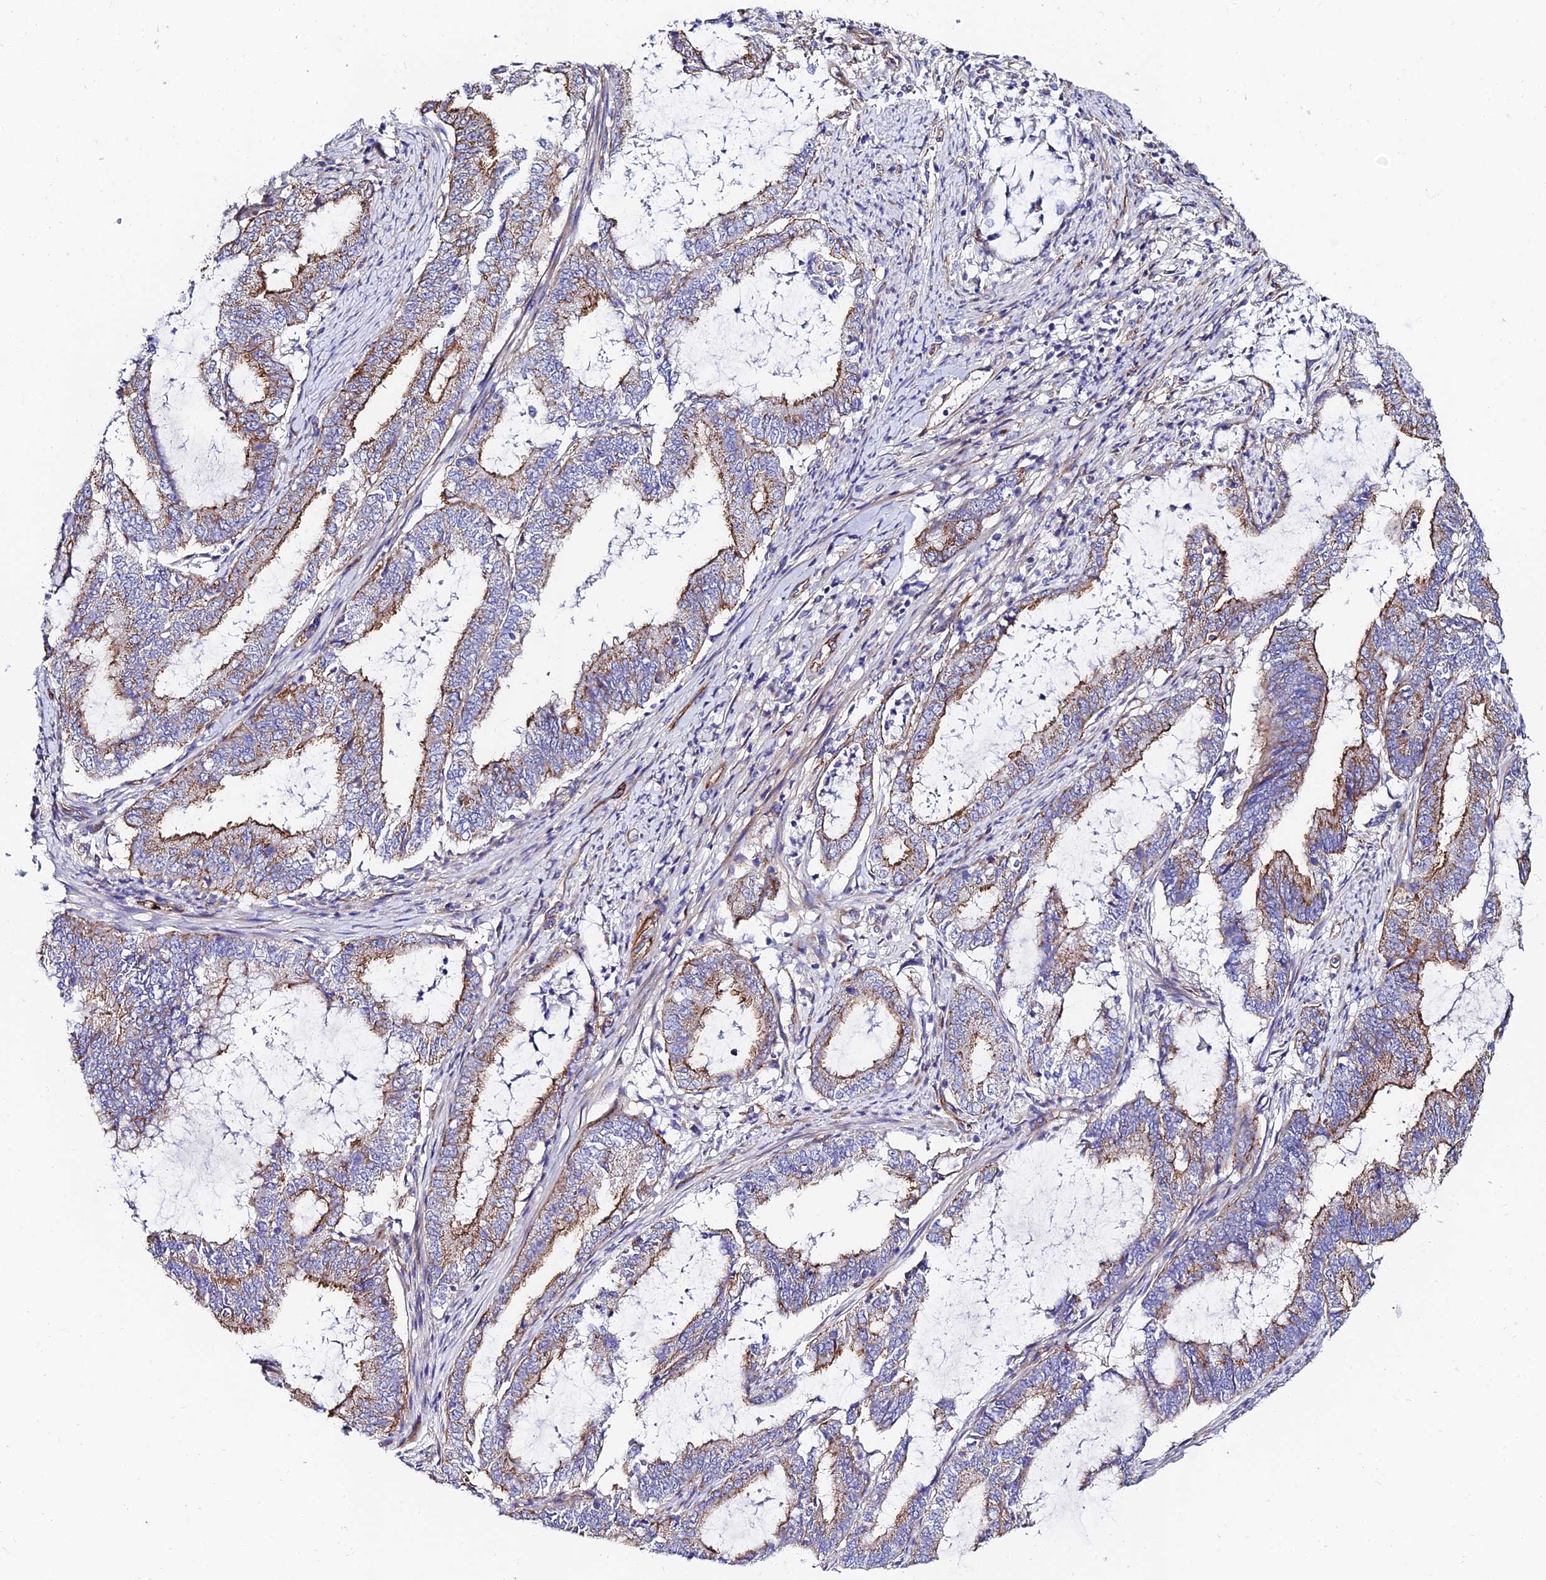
{"staining": {"intensity": "moderate", "quantity": "25%-75%", "location": "cytoplasmic/membranous"}, "tissue": "endometrial cancer", "cell_type": "Tumor cells", "image_type": "cancer", "snomed": [{"axis": "morphology", "description": "Adenocarcinoma, NOS"}, {"axis": "topography", "description": "Endometrium"}], "caption": "Adenocarcinoma (endometrial) stained for a protein demonstrates moderate cytoplasmic/membranous positivity in tumor cells.", "gene": "ADGRF3", "patient": {"sex": "female", "age": 51}}